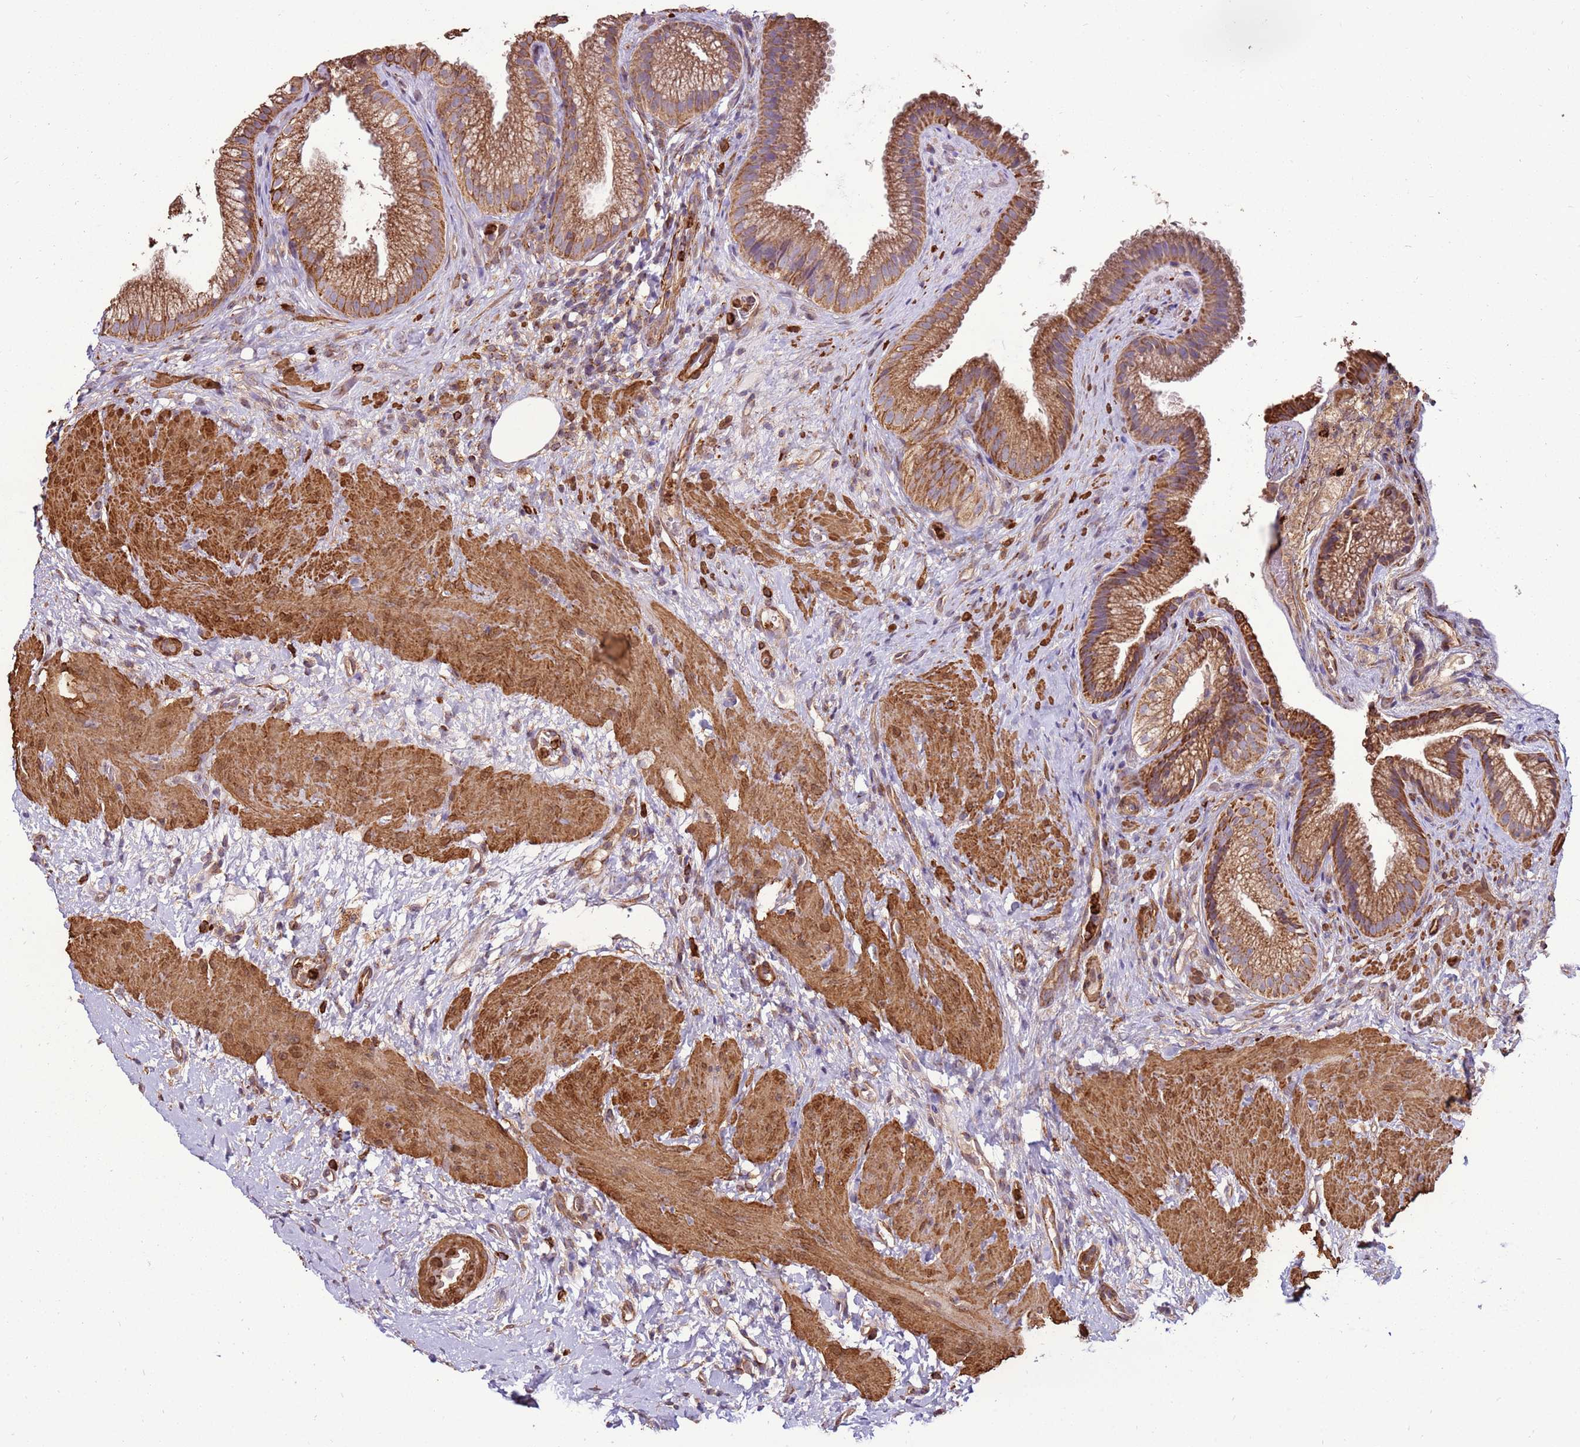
{"staining": {"intensity": "strong", "quantity": ">75%", "location": "cytoplasmic/membranous"}, "tissue": "gallbladder", "cell_type": "Glandular cells", "image_type": "normal", "snomed": [{"axis": "morphology", "description": "Normal tissue, NOS"}, {"axis": "topography", "description": "Gallbladder"}], "caption": "A high amount of strong cytoplasmic/membranous positivity is present in about >75% of glandular cells in unremarkable gallbladder. (Brightfield microscopy of DAB IHC at high magnification).", "gene": "DDX59", "patient": {"sex": "female", "age": 64}}